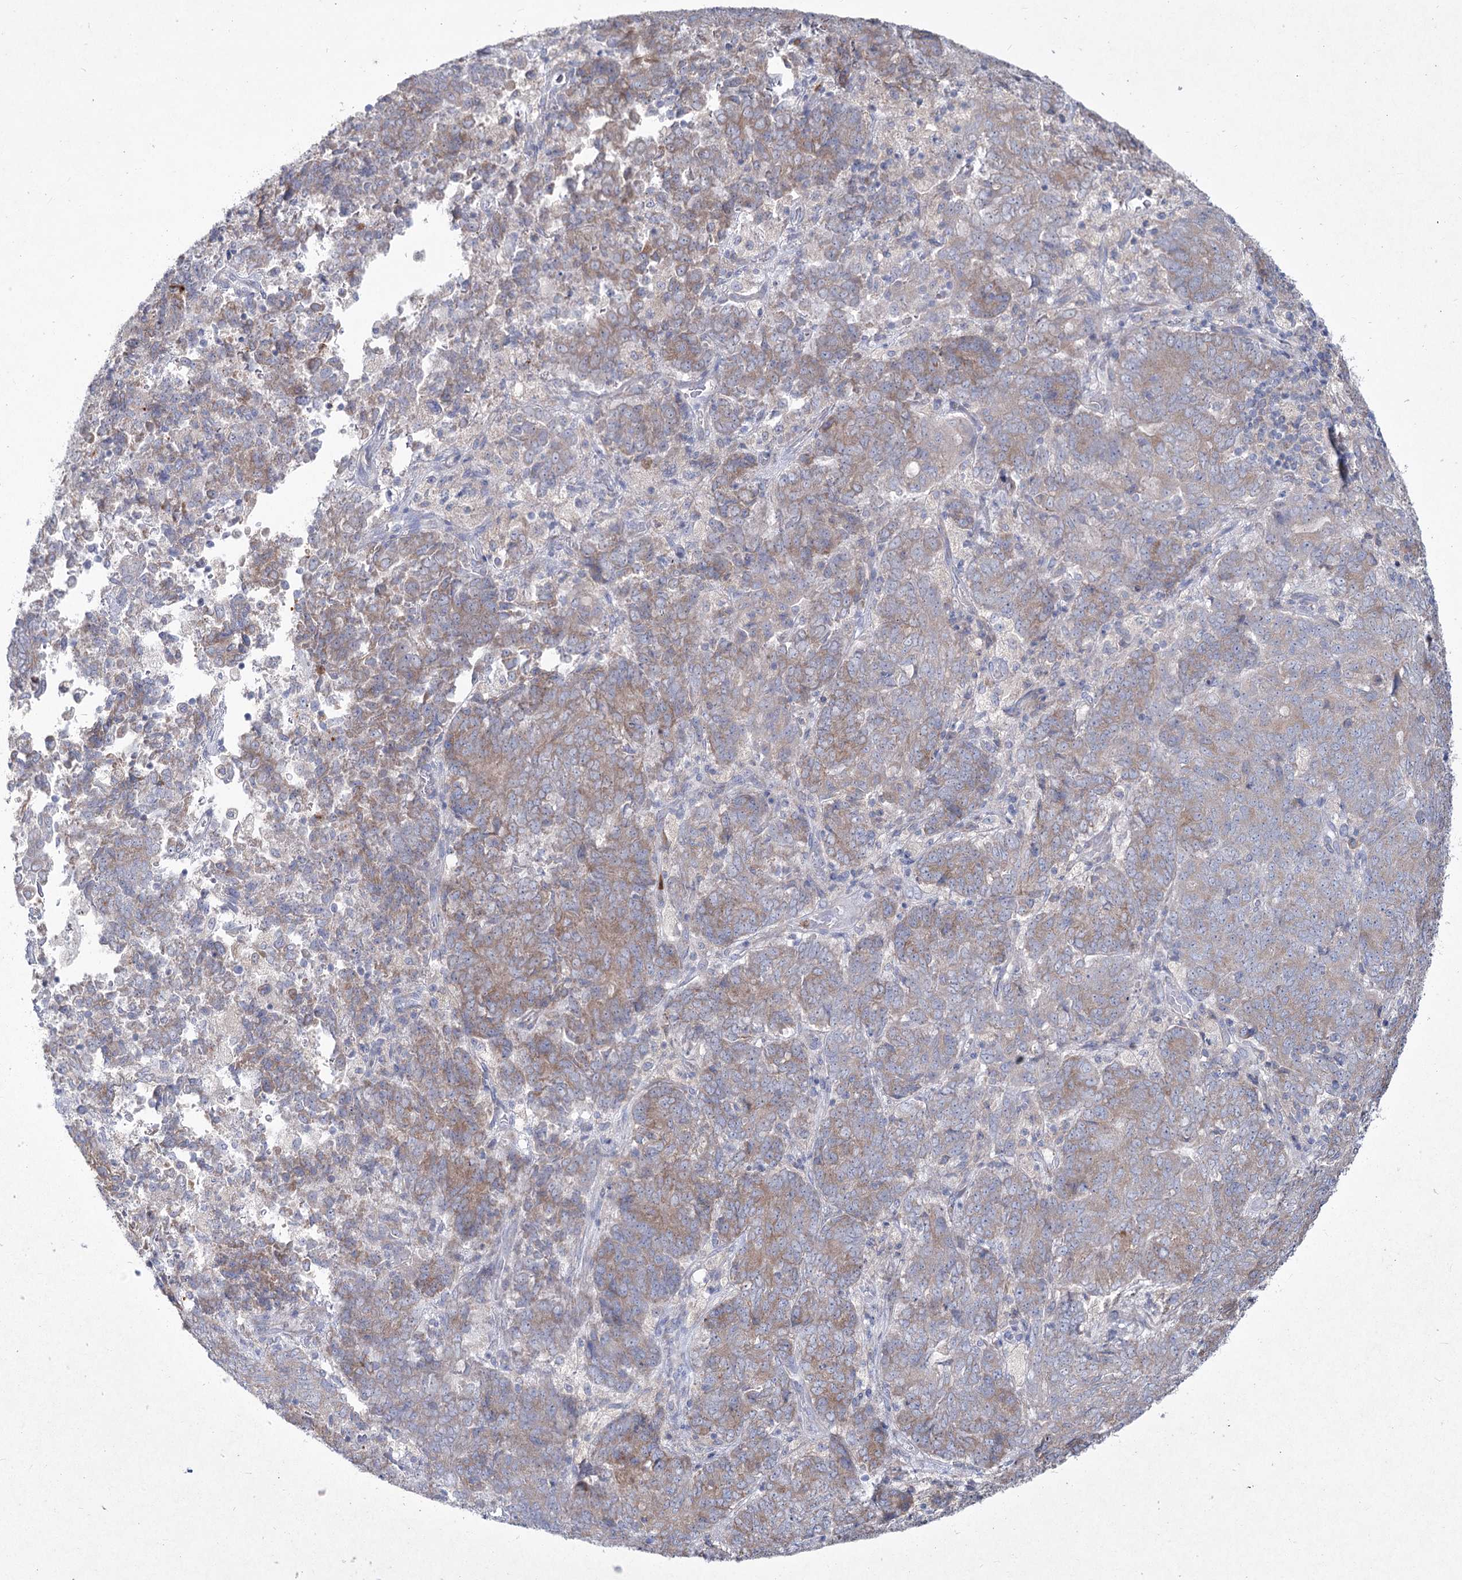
{"staining": {"intensity": "weak", "quantity": ">75%", "location": "cytoplasmic/membranous"}, "tissue": "endometrial cancer", "cell_type": "Tumor cells", "image_type": "cancer", "snomed": [{"axis": "morphology", "description": "Adenocarcinoma, NOS"}, {"axis": "topography", "description": "Endometrium"}], "caption": "A low amount of weak cytoplasmic/membranous expression is identified in about >75% of tumor cells in endometrial cancer (adenocarcinoma) tissue.", "gene": "NIPAL4", "patient": {"sex": "female", "age": 80}}